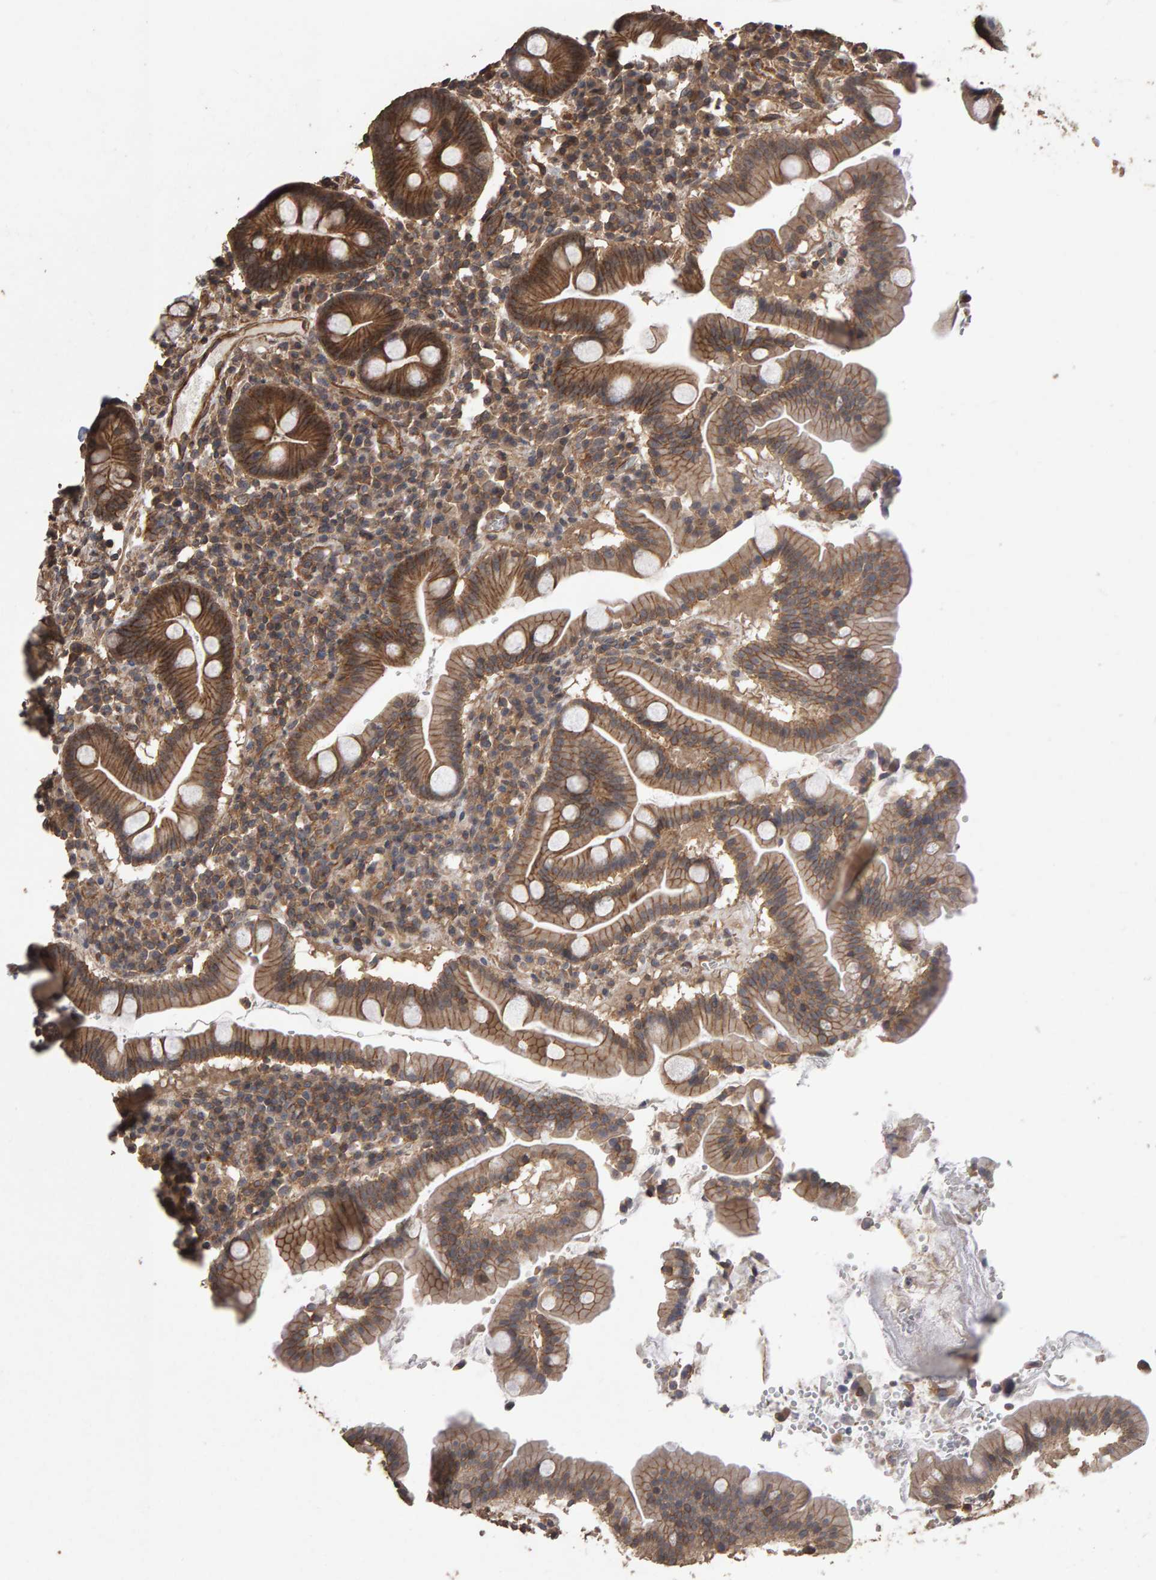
{"staining": {"intensity": "moderate", "quantity": ">75%", "location": "cytoplasmic/membranous"}, "tissue": "duodenum", "cell_type": "Glandular cells", "image_type": "normal", "snomed": [{"axis": "morphology", "description": "Normal tissue, NOS"}, {"axis": "topography", "description": "Duodenum"}], "caption": "This photomicrograph exhibits immunohistochemistry (IHC) staining of benign human duodenum, with medium moderate cytoplasmic/membranous positivity in about >75% of glandular cells.", "gene": "SCRIB", "patient": {"sex": "male", "age": 50}}